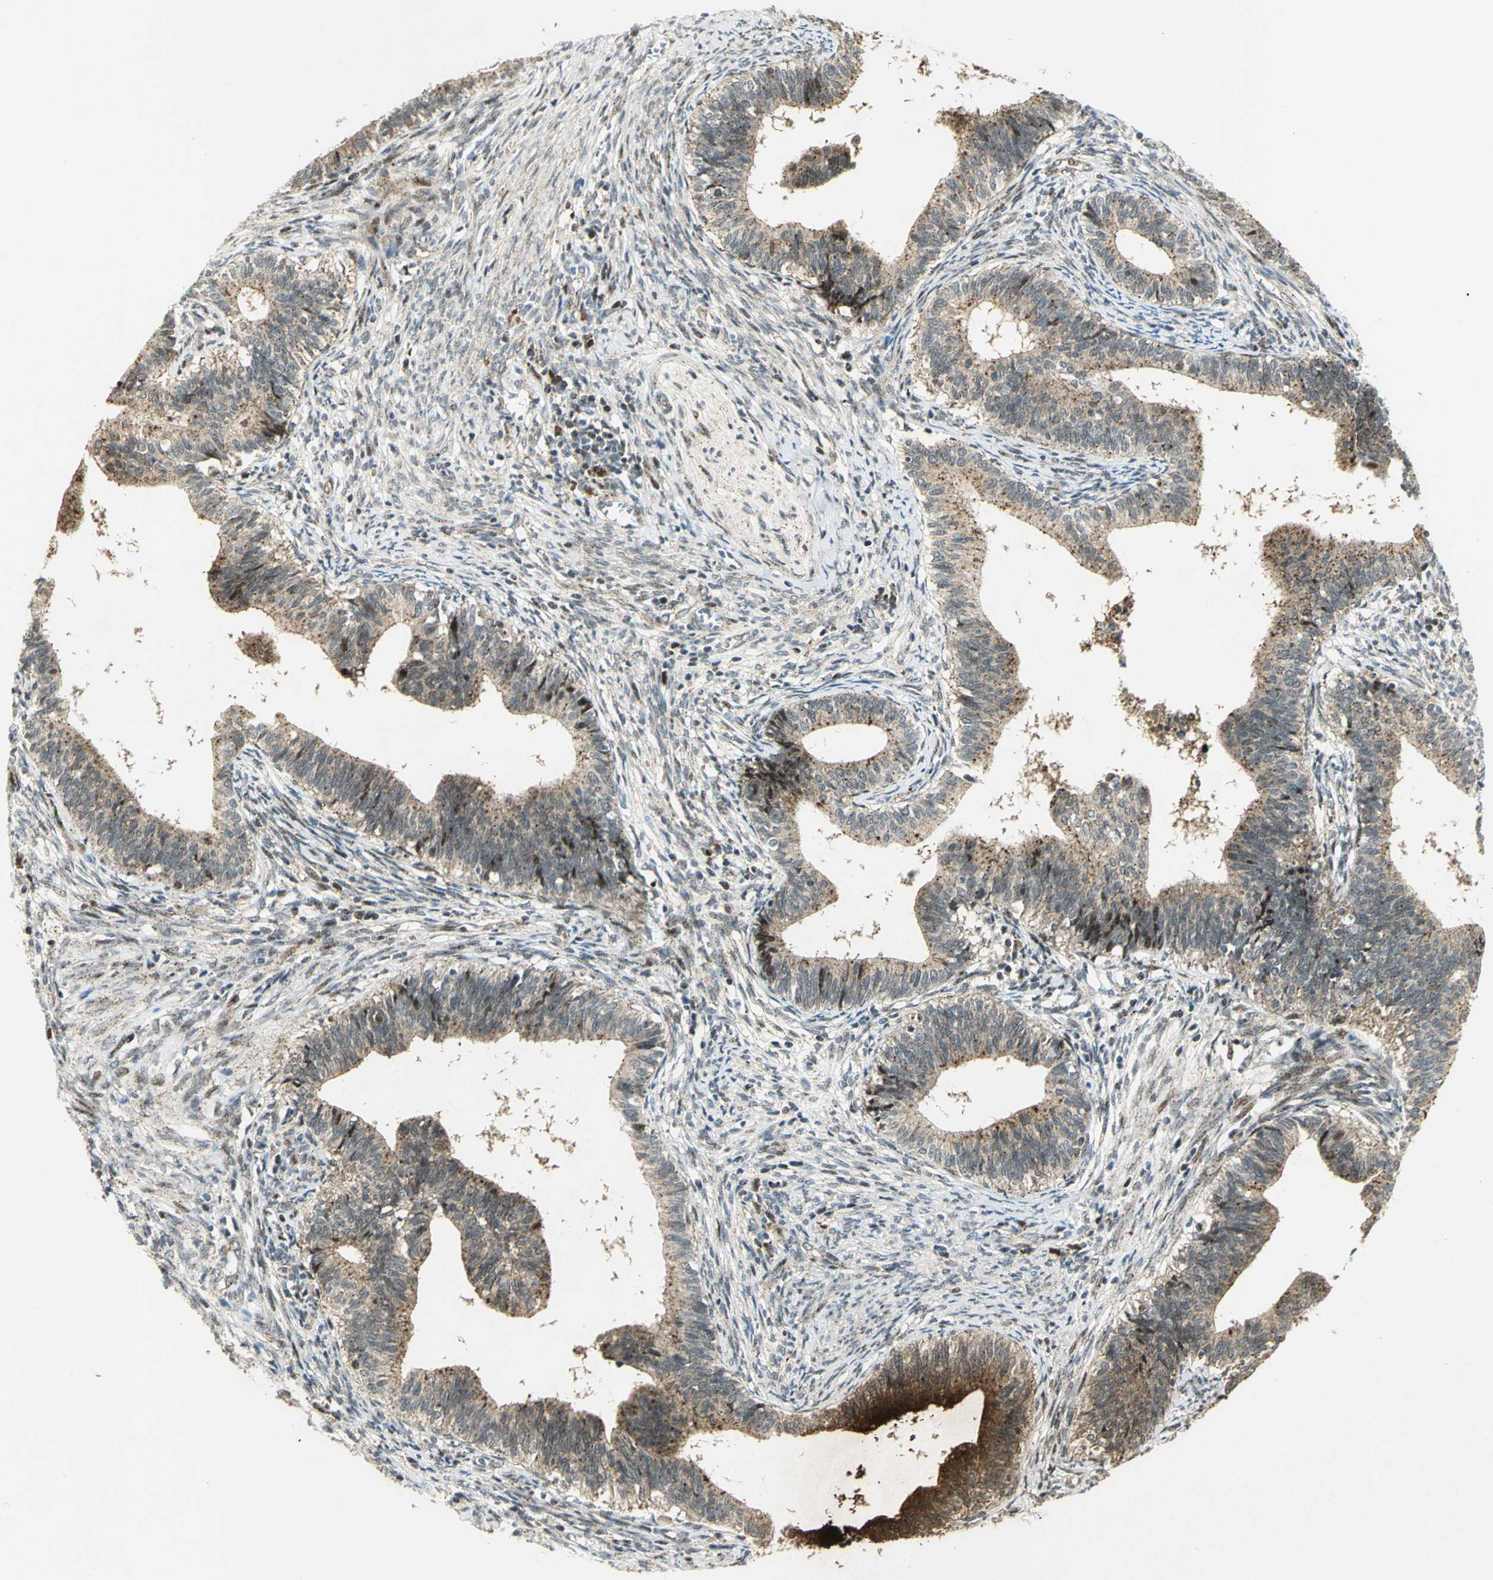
{"staining": {"intensity": "moderate", "quantity": ">75%", "location": "cytoplasmic/membranous"}, "tissue": "cervical cancer", "cell_type": "Tumor cells", "image_type": "cancer", "snomed": [{"axis": "morphology", "description": "Adenocarcinoma, NOS"}, {"axis": "topography", "description": "Cervix"}], "caption": "Cervical cancer (adenocarcinoma) stained with immunohistochemistry exhibits moderate cytoplasmic/membranous positivity in approximately >75% of tumor cells.", "gene": "ATP6V1A", "patient": {"sex": "female", "age": 44}}